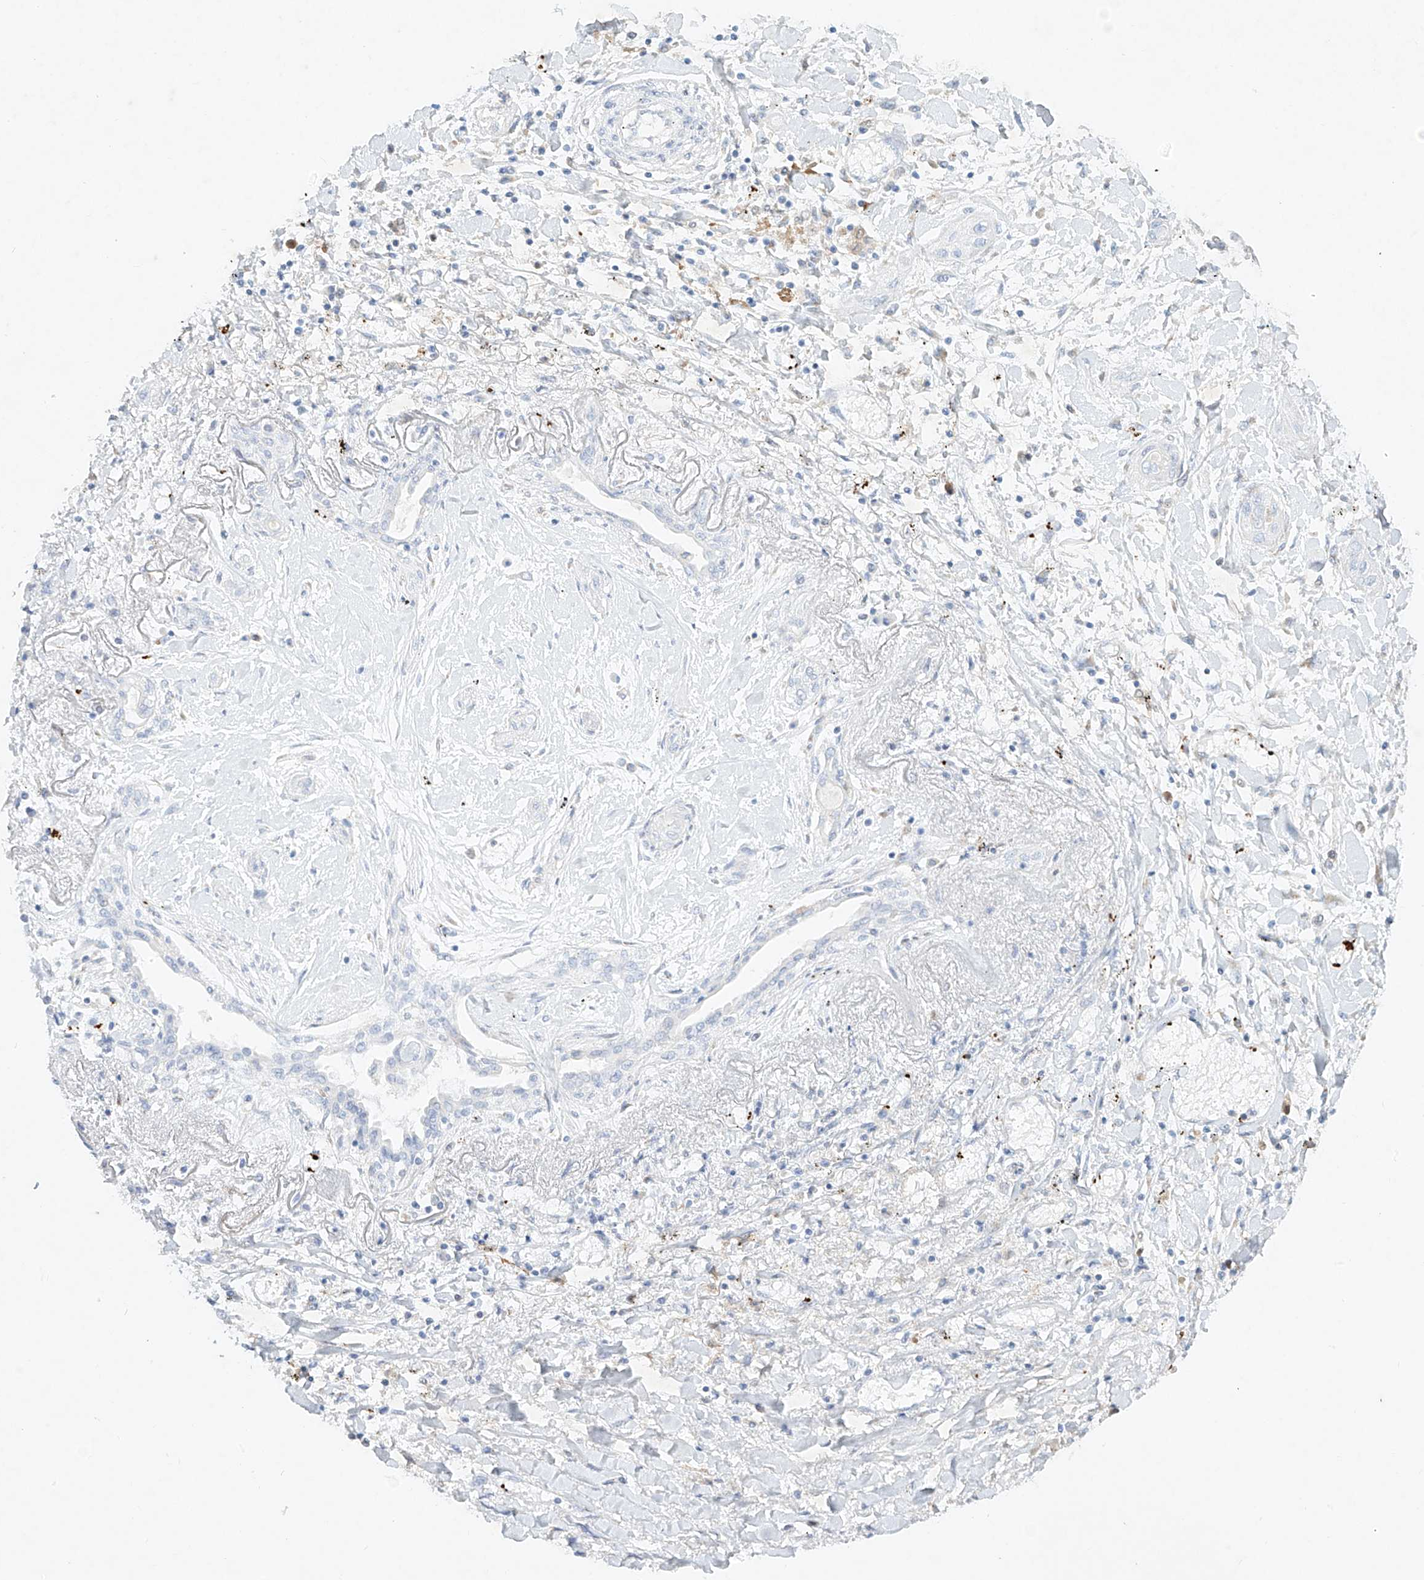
{"staining": {"intensity": "negative", "quantity": "none", "location": "none"}, "tissue": "lung cancer", "cell_type": "Tumor cells", "image_type": "cancer", "snomed": [{"axis": "morphology", "description": "Squamous cell carcinoma, NOS"}, {"axis": "topography", "description": "Lung"}], "caption": "The image reveals no staining of tumor cells in lung cancer (squamous cell carcinoma).", "gene": "PLEK", "patient": {"sex": "female", "age": 47}}